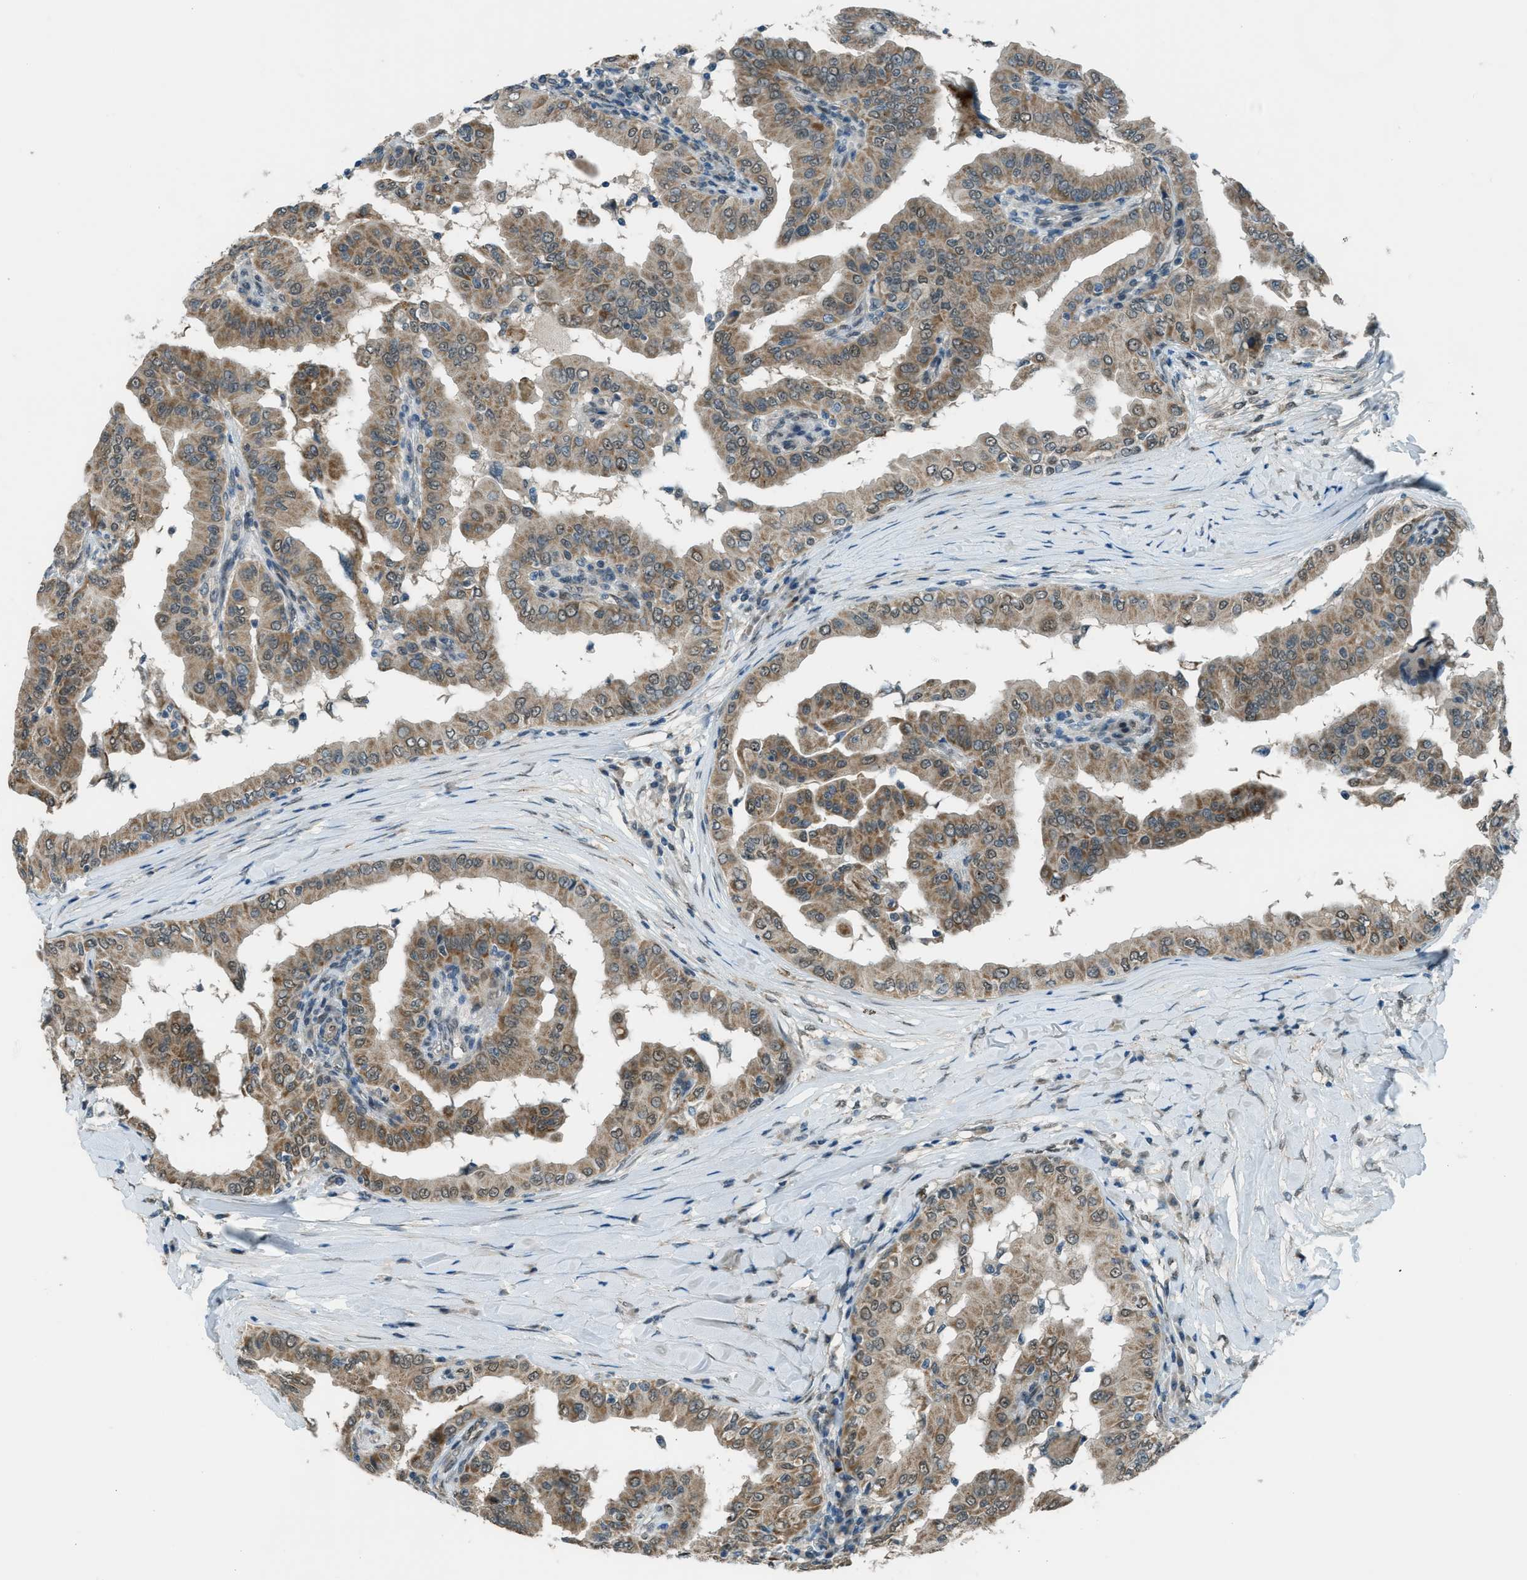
{"staining": {"intensity": "moderate", "quantity": ">75%", "location": "cytoplasmic/membranous"}, "tissue": "thyroid cancer", "cell_type": "Tumor cells", "image_type": "cancer", "snomed": [{"axis": "morphology", "description": "Papillary adenocarcinoma, NOS"}, {"axis": "topography", "description": "Thyroid gland"}], "caption": "About >75% of tumor cells in human thyroid cancer show moderate cytoplasmic/membranous protein staining as visualized by brown immunohistochemical staining.", "gene": "NPEPL1", "patient": {"sex": "male", "age": 33}}